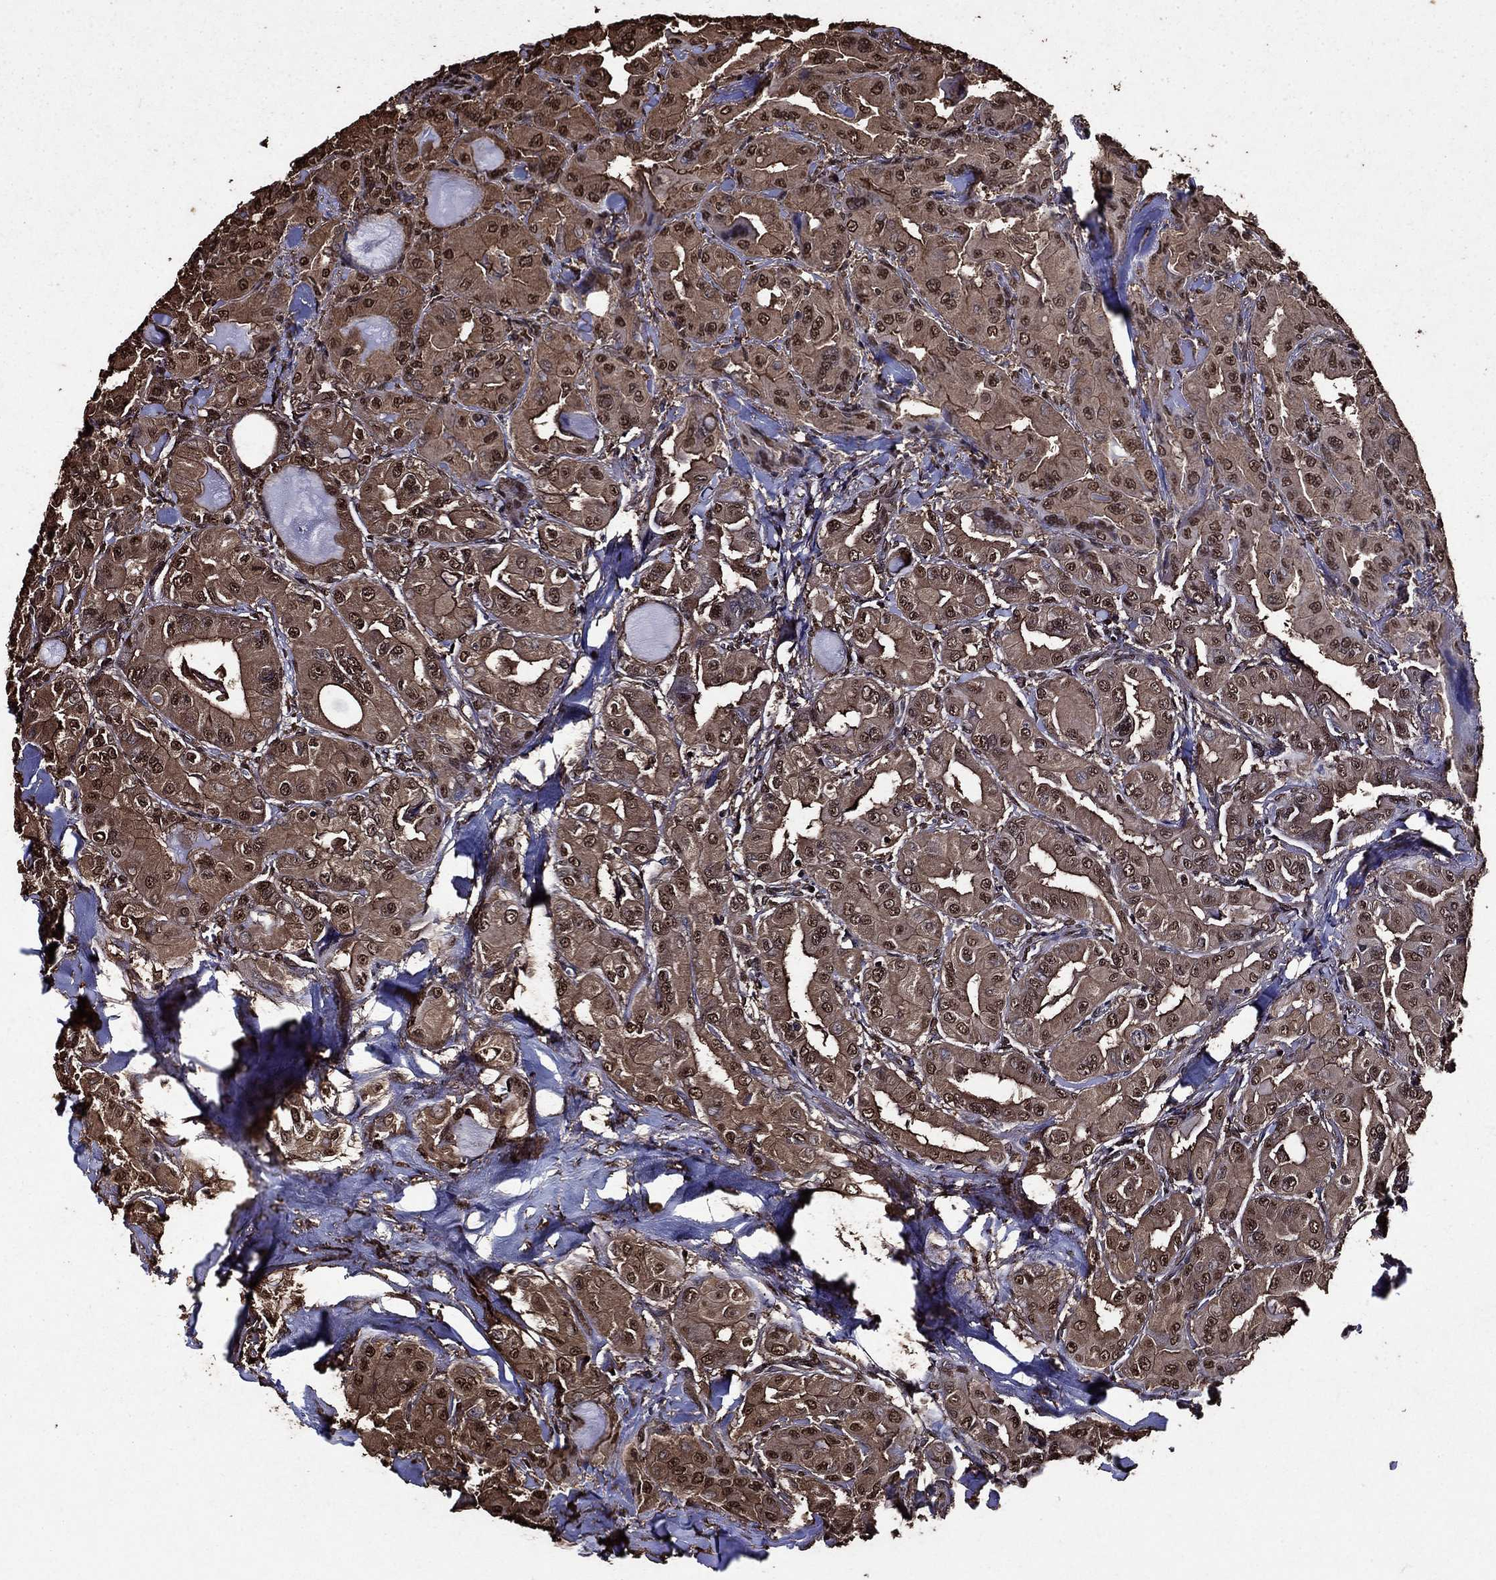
{"staining": {"intensity": "moderate", "quantity": "25%-75%", "location": "nuclear"}, "tissue": "thyroid cancer", "cell_type": "Tumor cells", "image_type": "cancer", "snomed": [{"axis": "morphology", "description": "Normal tissue, NOS"}, {"axis": "morphology", "description": "Papillary adenocarcinoma, NOS"}, {"axis": "topography", "description": "Thyroid gland"}], "caption": "Immunohistochemistry staining of thyroid papillary adenocarcinoma, which shows medium levels of moderate nuclear expression in approximately 25%-75% of tumor cells indicating moderate nuclear protein positivity. The staining was performed using DAB (3,3'-diaminobenzidine) (brown) for protein detection and nuclei were counterstained in hematoxylin (blue).", "gene": "GAPDH", "patient": {"sex": "female", "age": 66}}